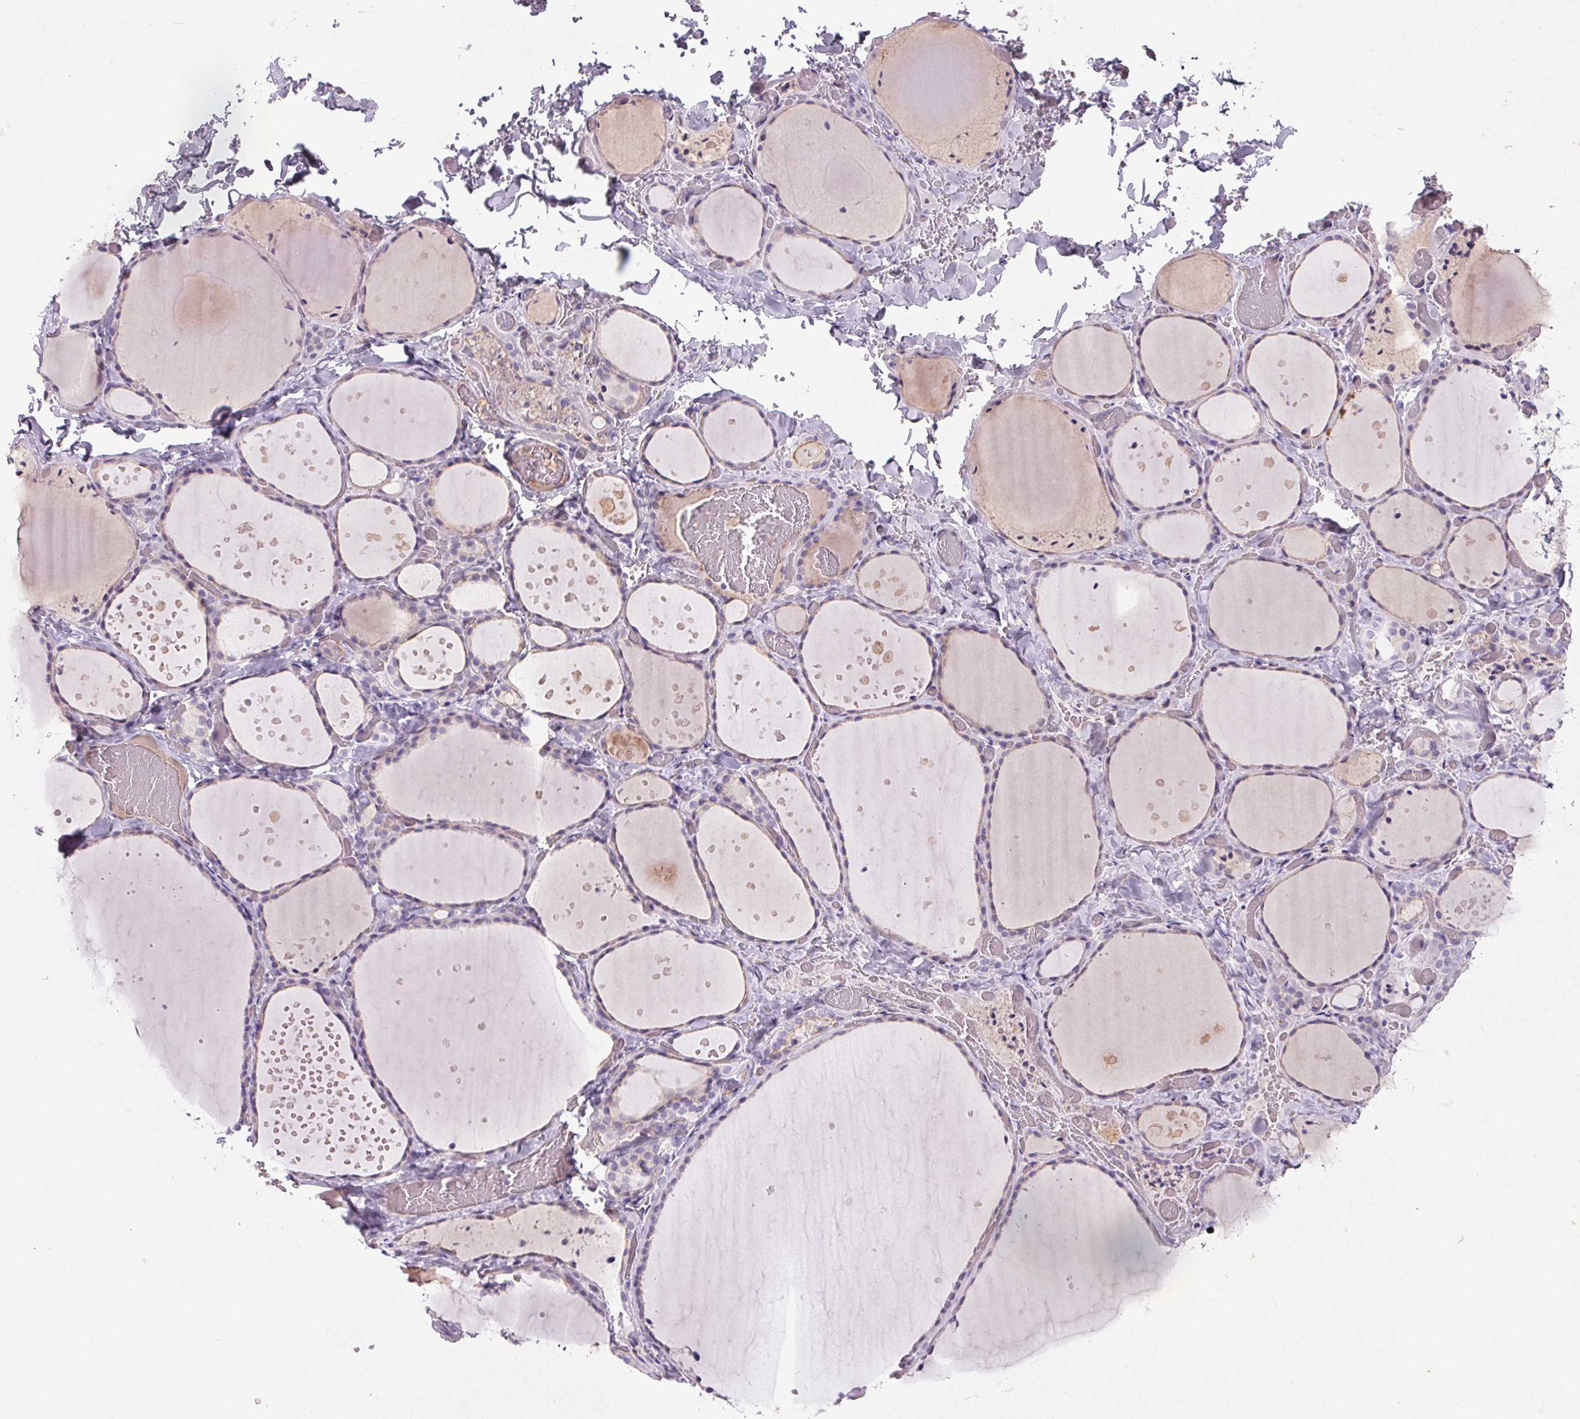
{"staining": {"intensity": "moderate", "quantity": "25%-75%", "location": "cytoplasmic/membranous"}, "tissue": "thyroid gland", "cell_type": "Glandular cells", "image_type": "normal", "snomed": [{"axis": "morphology", "description": "Normal tissue, NOS"}, {"axis": "topography", "description": "Thyroid gland"}], "caption": "Unremarkable thyroid gland demonstrates moderate cytoplasmic/membranous staining in approximately 25%-75% of glandular cells.", "gene": "APOC4", "patient": {"sex": "female", "age": 36}}